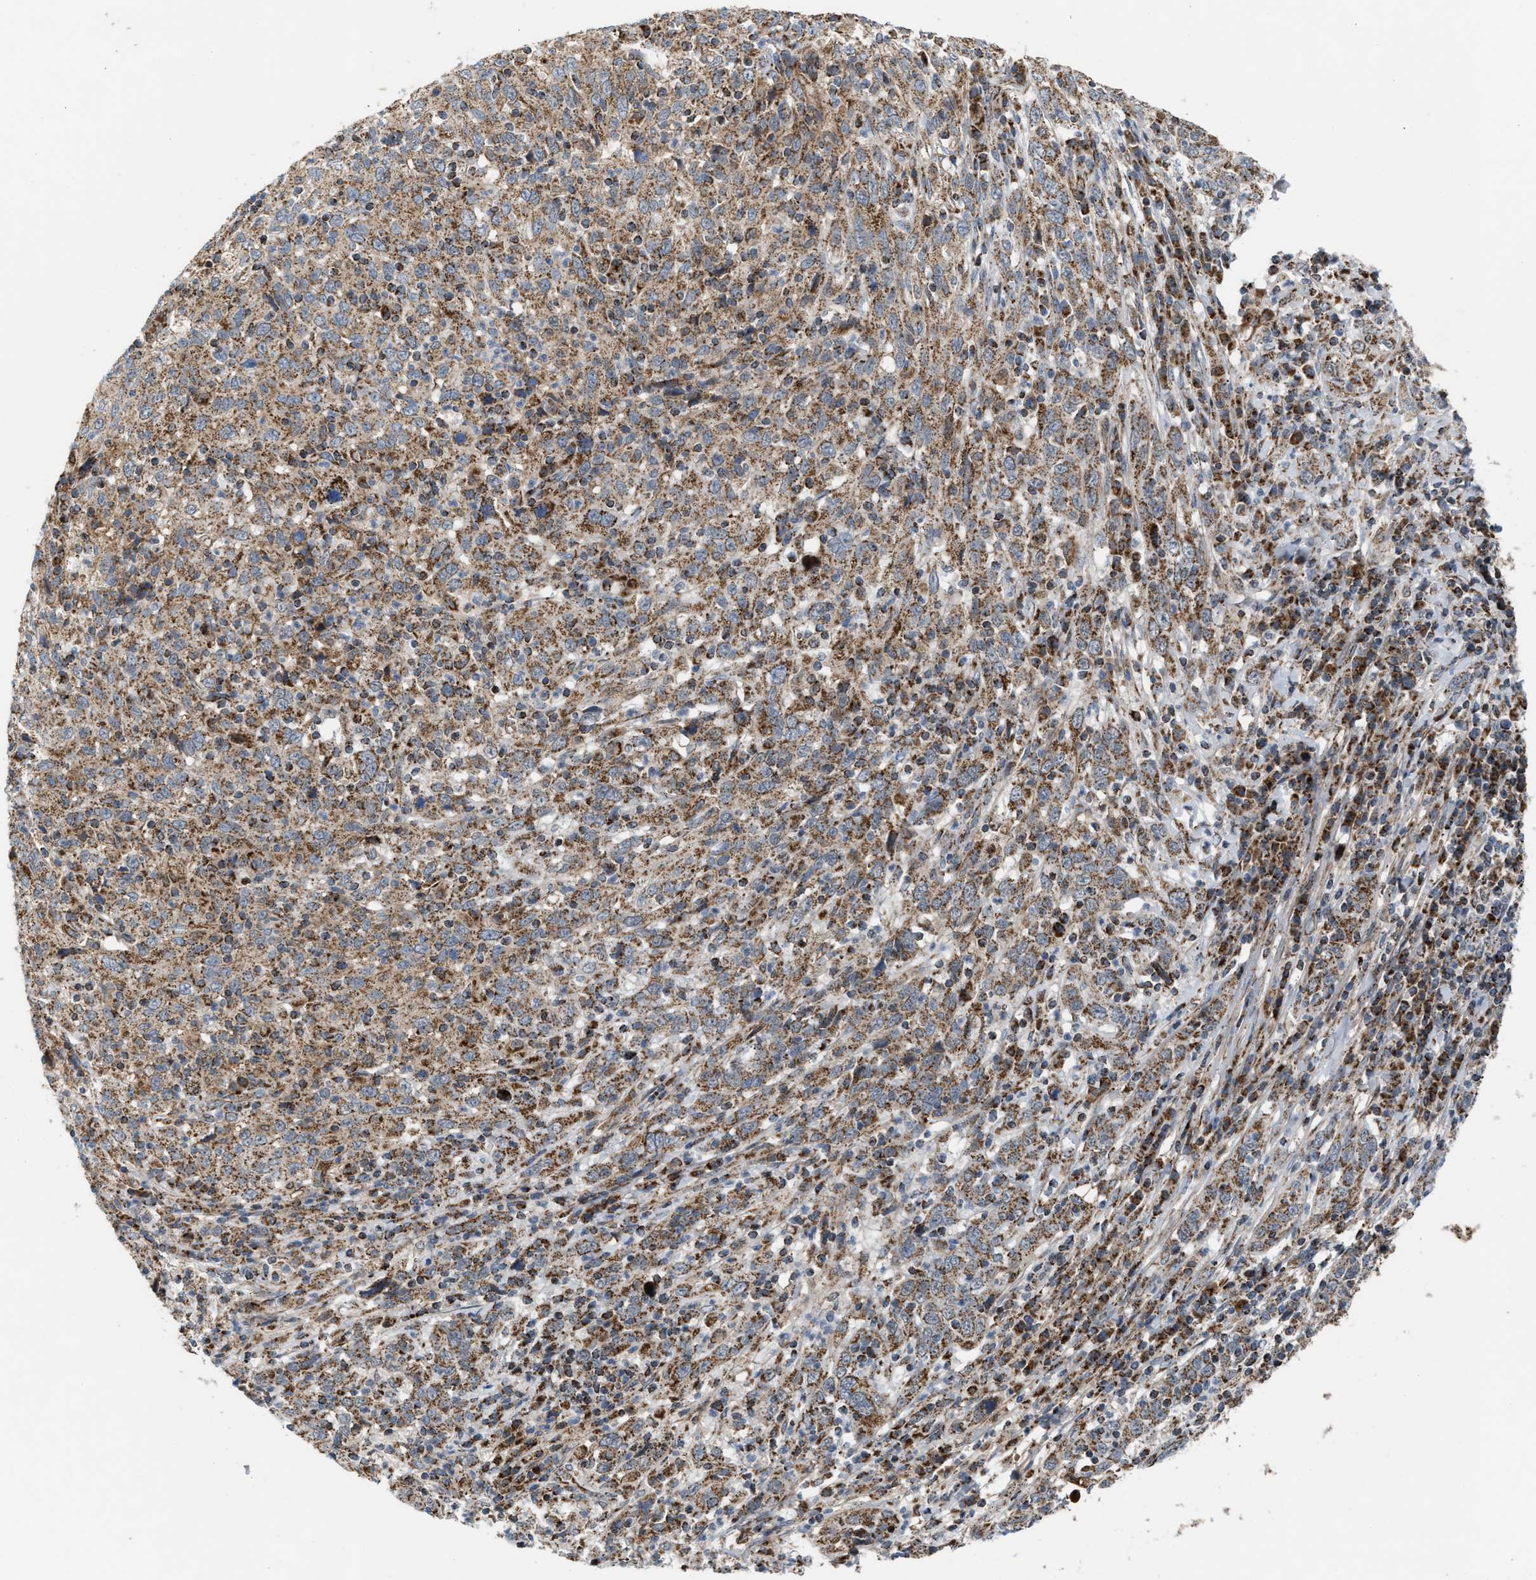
{"staining": {"intensity": "moderate", "quantity": ">75%", "location": "cytoplasmic/membranous"}, "tissue": "cervical cancer", "cell_type": "Tumor cells", "image_type": "cancer", "snomed": [{"axis": "morphology", "description": "Squamous cell carcinoma, NOS"}, {"axis": "topography", "description": "Cervix"}], "caption": "Cervical cancer tissue reveals moderate cytoplasmic/membranous positivity in approximately >75% of tumor cells", "gene": "PMPCA", "patient": {"sex": "female", "age": 46}}